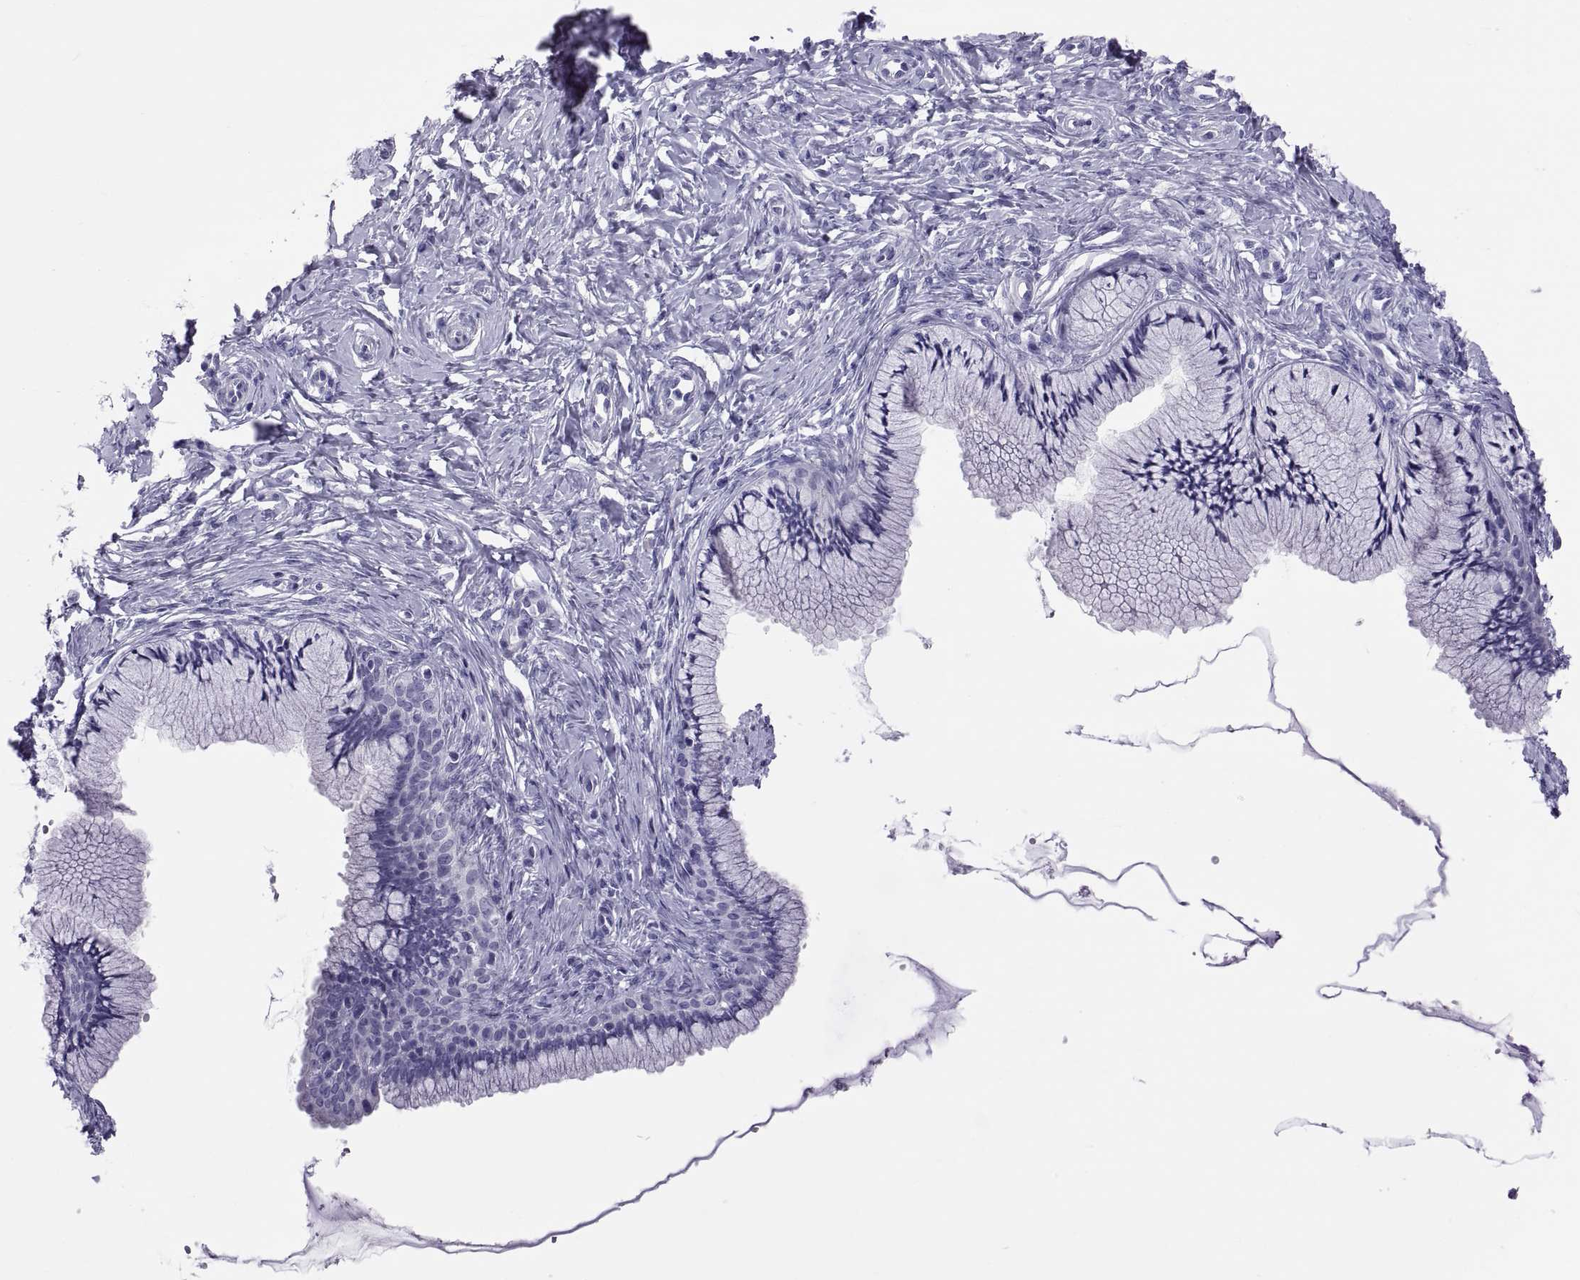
{"staining": {"intensity": "negative", "quantity": "none", "location": "none"}, "tissue": "cervix", "cell_type": "Glandular cells", "image_type": "normal", "snomed": [{"axis": "morphology", "description": "Normal tissue, NOS"}, {"axis": "topography", "description": "Cervix"}], "caption": "This is a photomicrograph of immunohistochemistry (IHC) staining of unremarkable cervix, which shows no staining in glandular cells.", "gene": "RNASE12", "patient": {"sex": "female", "age": 37}}